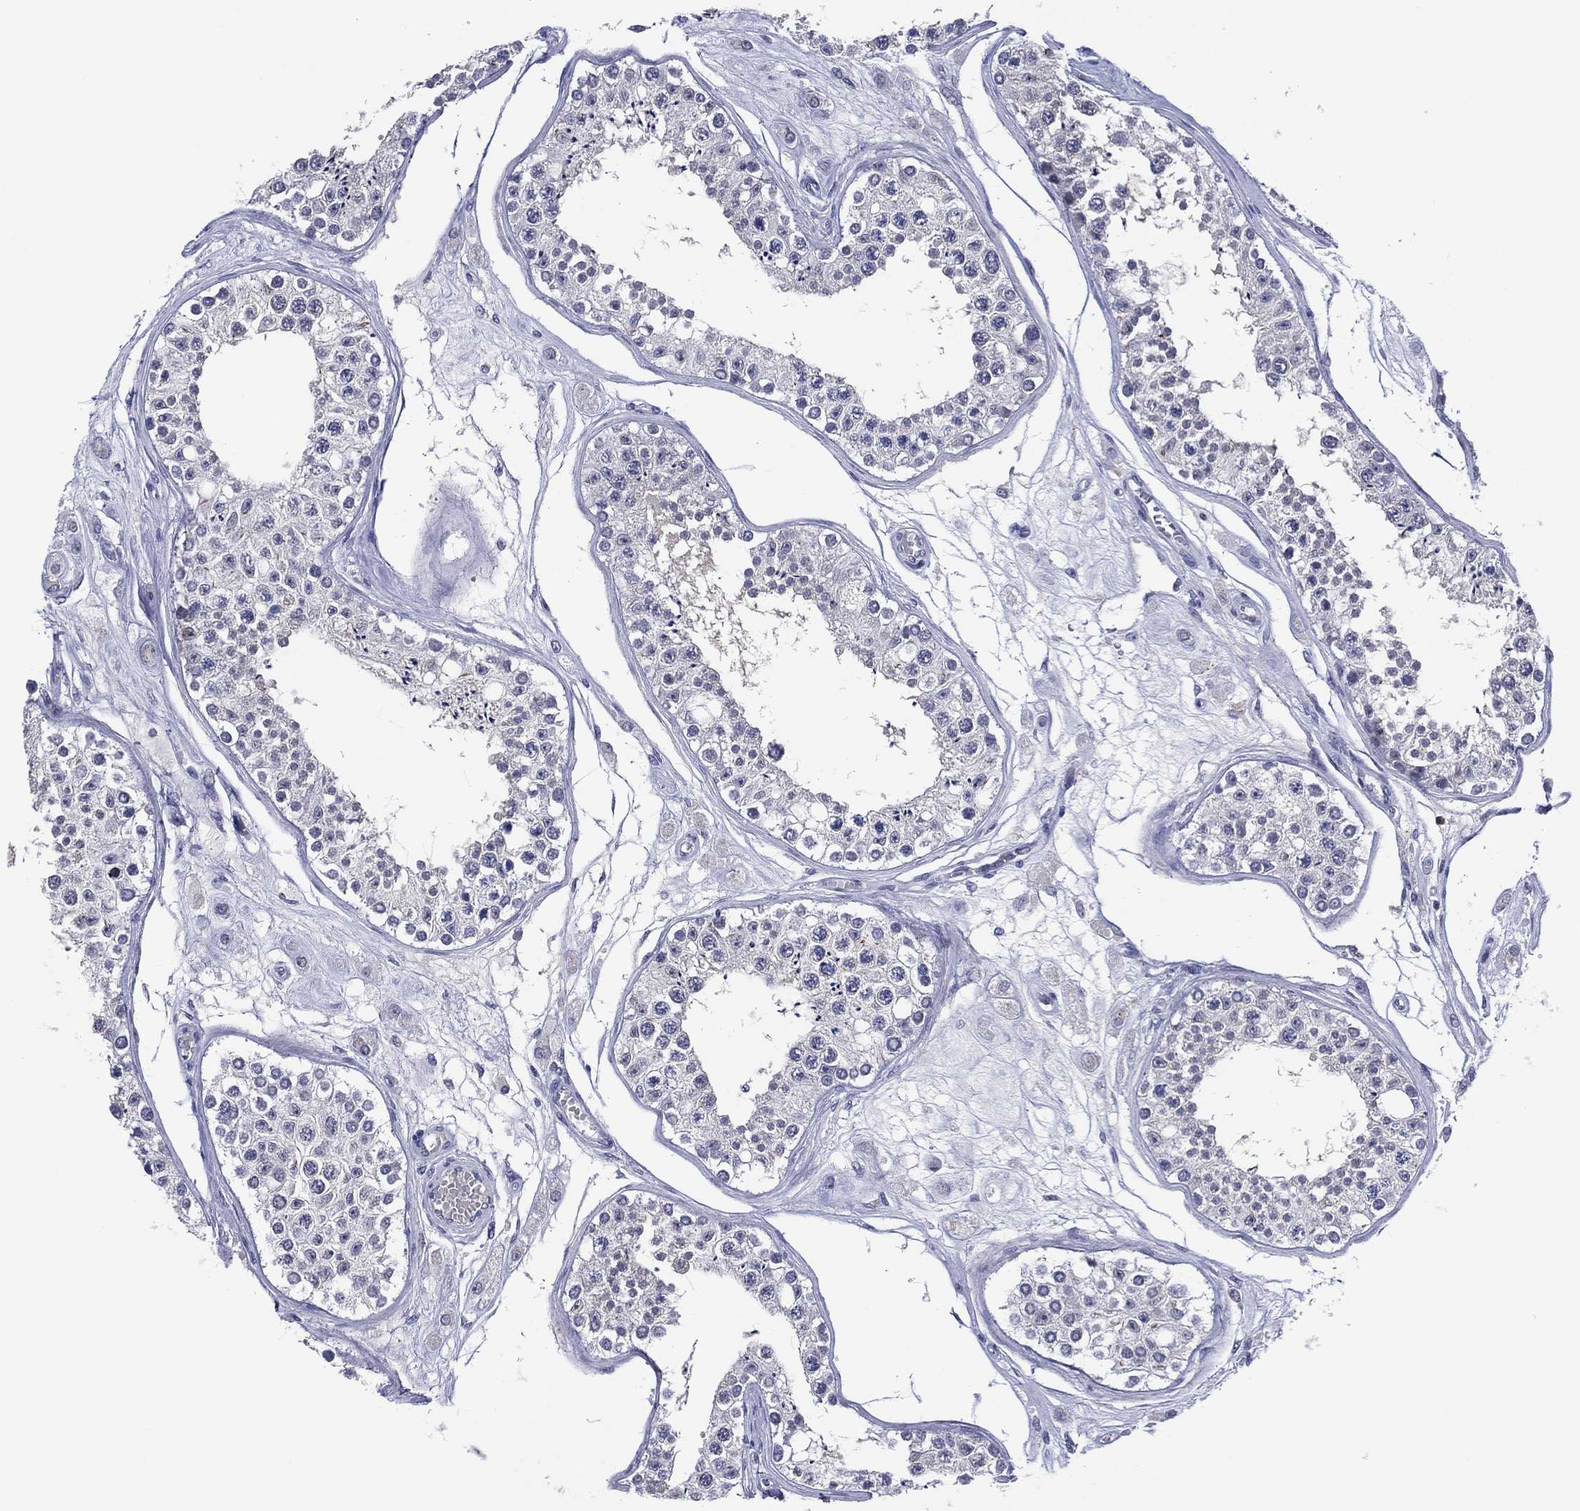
{"staining": {"intensity": "negative", "quantity": "none", "location": "none"}, "tissue": "testis", "cell_type": "Cells in seminiferous ducts", "image_type": "normal", "snomed": [{"axis": "morphology", "description": "Normal tissue, NOS"}, {"axis": "topography", "description": "Testis"}], "caption": "Immunohistochemistry (IHC) micrograph of benign testis: human testis stained with DAB displays no significant protein positivity in cells in seminiferous ducts. (DAB immunohistochemistry with hematoxylin counter stain).", "gene": "TRIM31", "patient": {"sex": "male", "age": 25}}